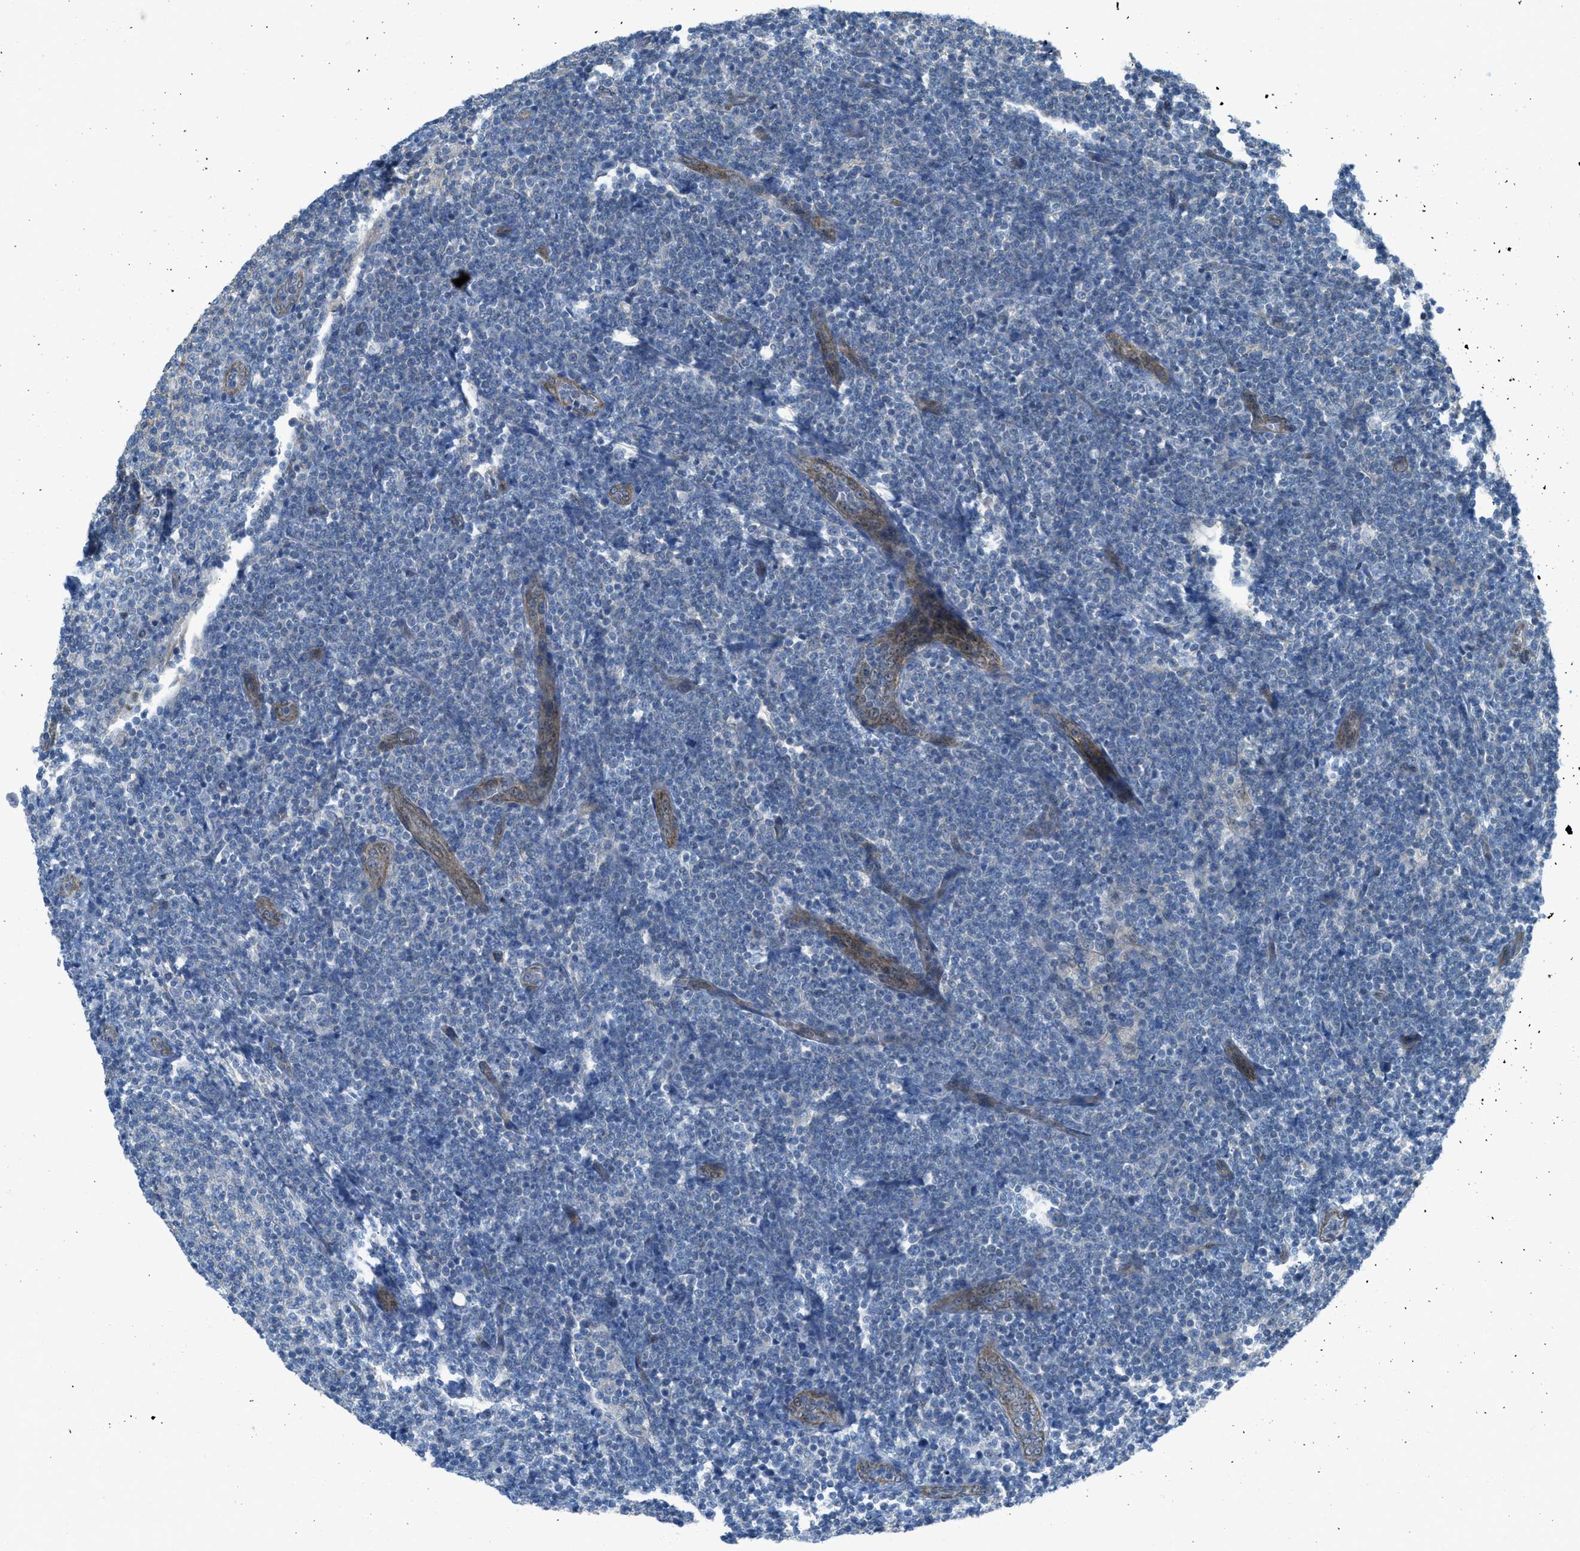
{"staining": {"intensity": "negative", "quantity": "none", "location": "none"}, "tissue": "lymphoma", "cell_type": "Tumor cells", "image_type": "cancer", "snomed": [{"axis": "morphology", "description": "Malignant lymphoma, non-Hodgkin's type, Low grade"}, {"axis": "topography", "description": "Lymph node"}], "caption": "Photomicrograph shows no protein positivity in tumor cells of low-grade malignant lymphoma, non-Hodgkin's type tissue.", "gene": "PRKN", "patient": {"sex": "male", "age": 66}}